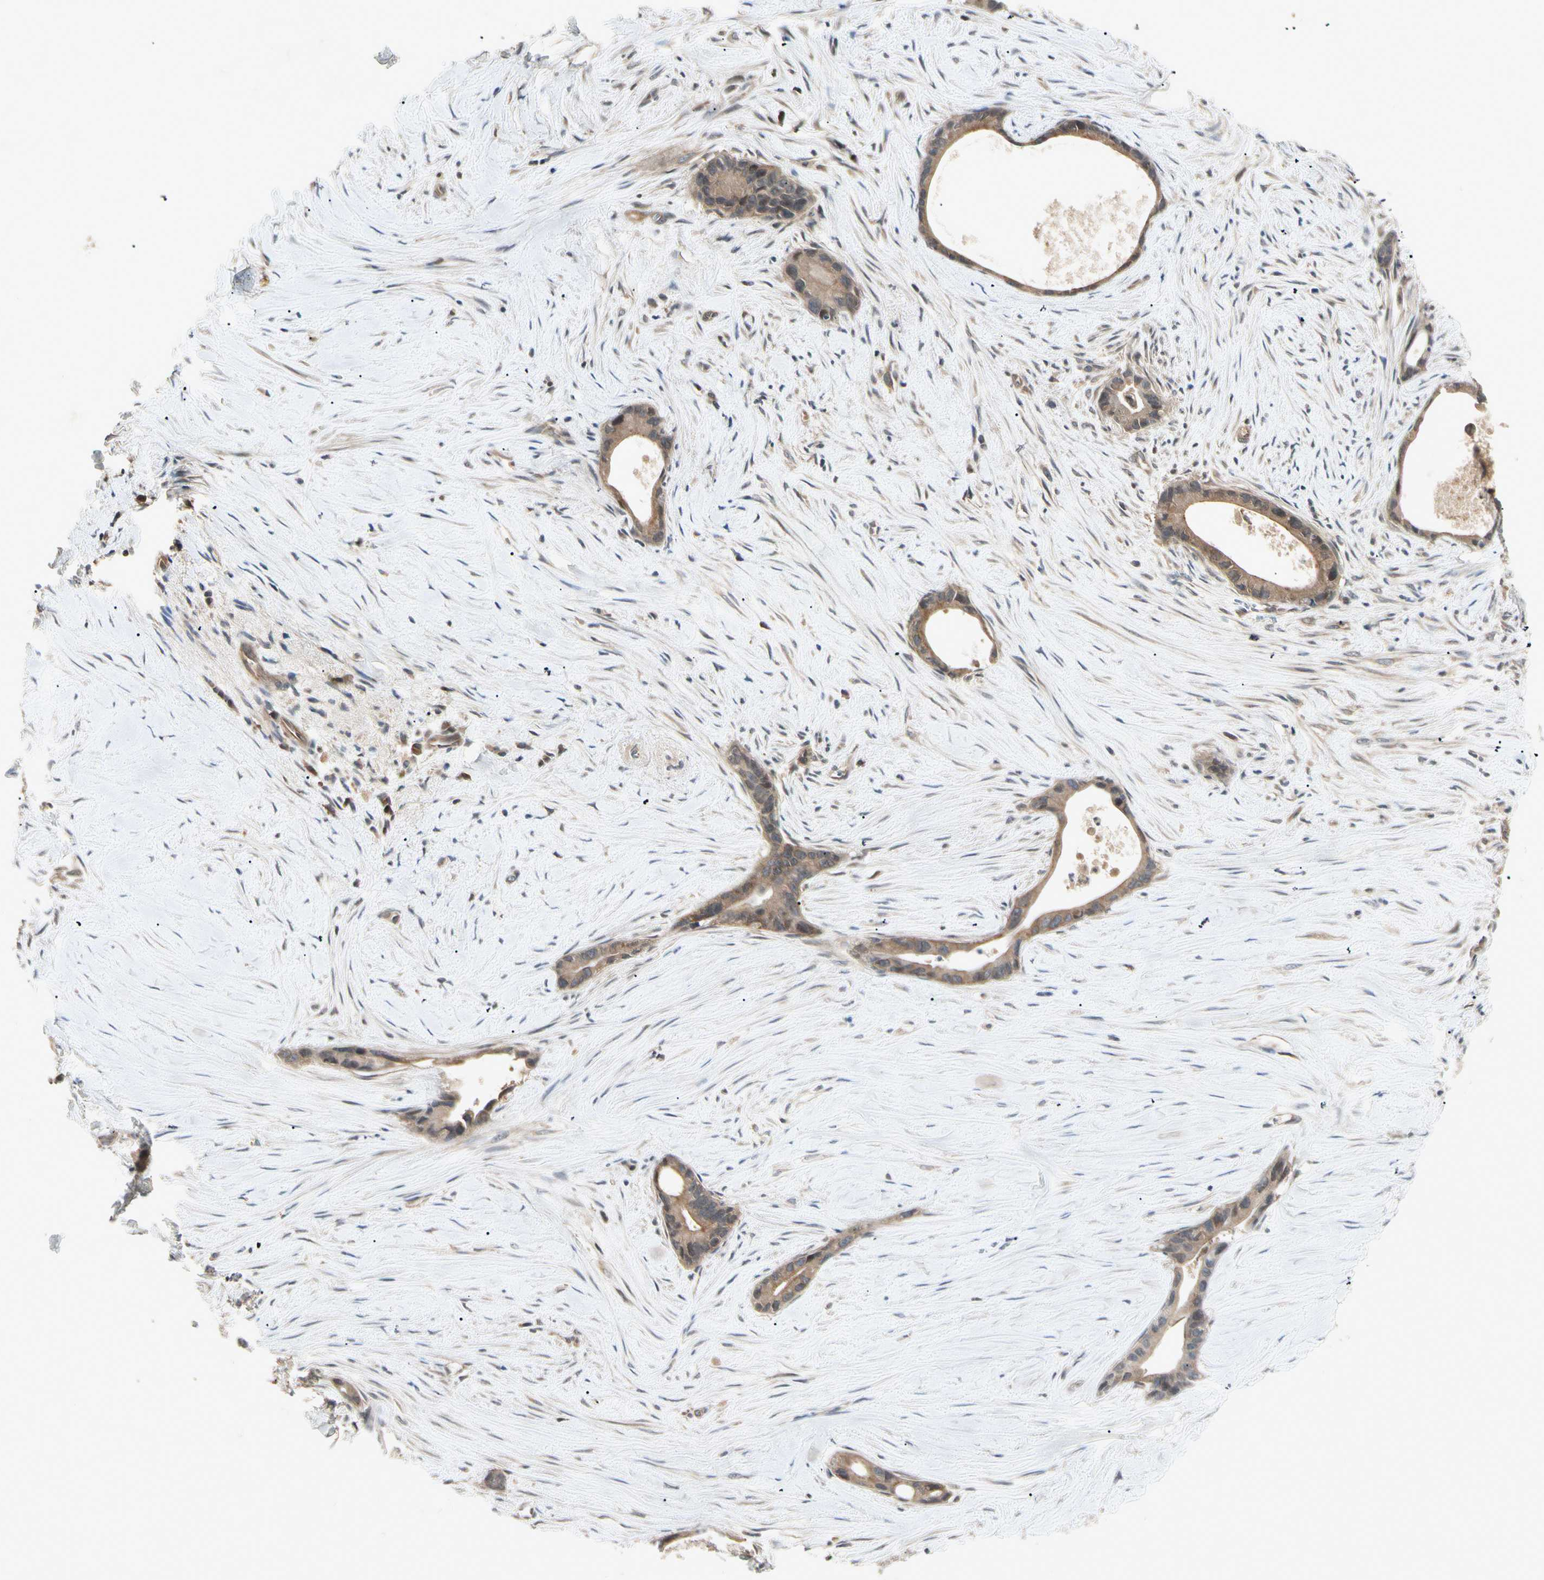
{"staining": {"intensity": "moderate", "quantity": ">75%", "location": "cytoplasmic/membranous"}, "tissue": "liver cancer", "cell_type": "Tumor cells", "image_type": "cancer", "snomed": [{"axis": "morphology", "description": "Cholangiocarcinoma"}, {"axis": "topography", "description": "Liver"}], "caption": "This is an image of immunohistochemistry staining of liver cholangiocarcinoma, which shows moderate expression in the cytoplasmic/membranous of tumor cells.", "gene": "RNF14", "patient": {"sex": "female", "age": 55}}